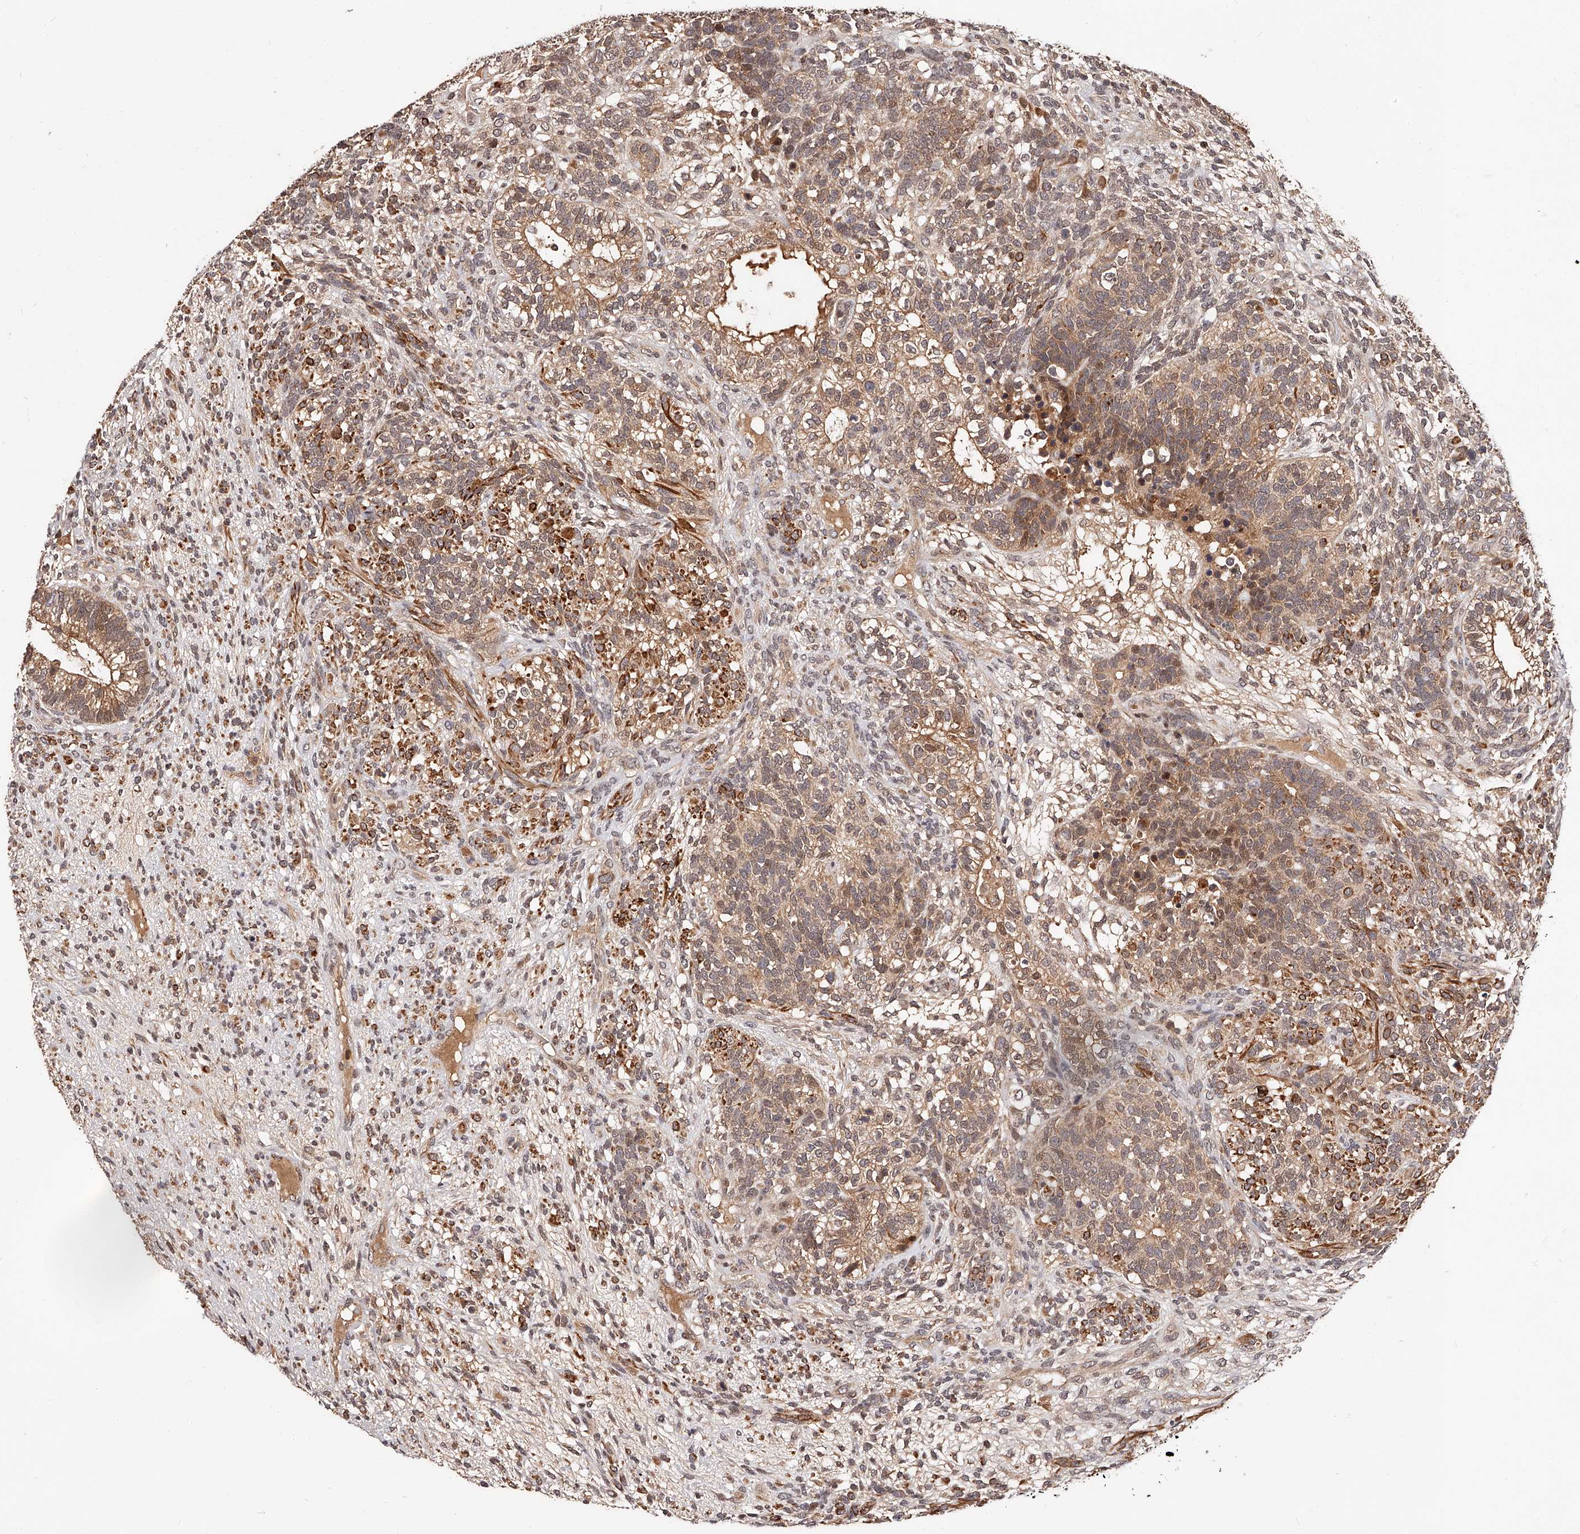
{"staining": {"intensity": "moderate", "quantity": ">75%", "location": "cytoplasmic/membranous"}, "tissue": "testis cancer", "cell_type": "Tumor cells", "image_type": "cancer", "snomed": [{"axis": "morphology", "description": "Seminoma, NOS"}, {"axis": "morphology", "description": "Carcinoma, Embryonal, NOS"}, {"axis": "topography", "description": "Testis"}], "caption": "A micrograph of human seminoma (testis) stained for a protein reveals moderate cytoplasmic/membranous brown staining in tumor cells.", "gene": "CUL7", "patient": {"sex": "male", "age": 28}}